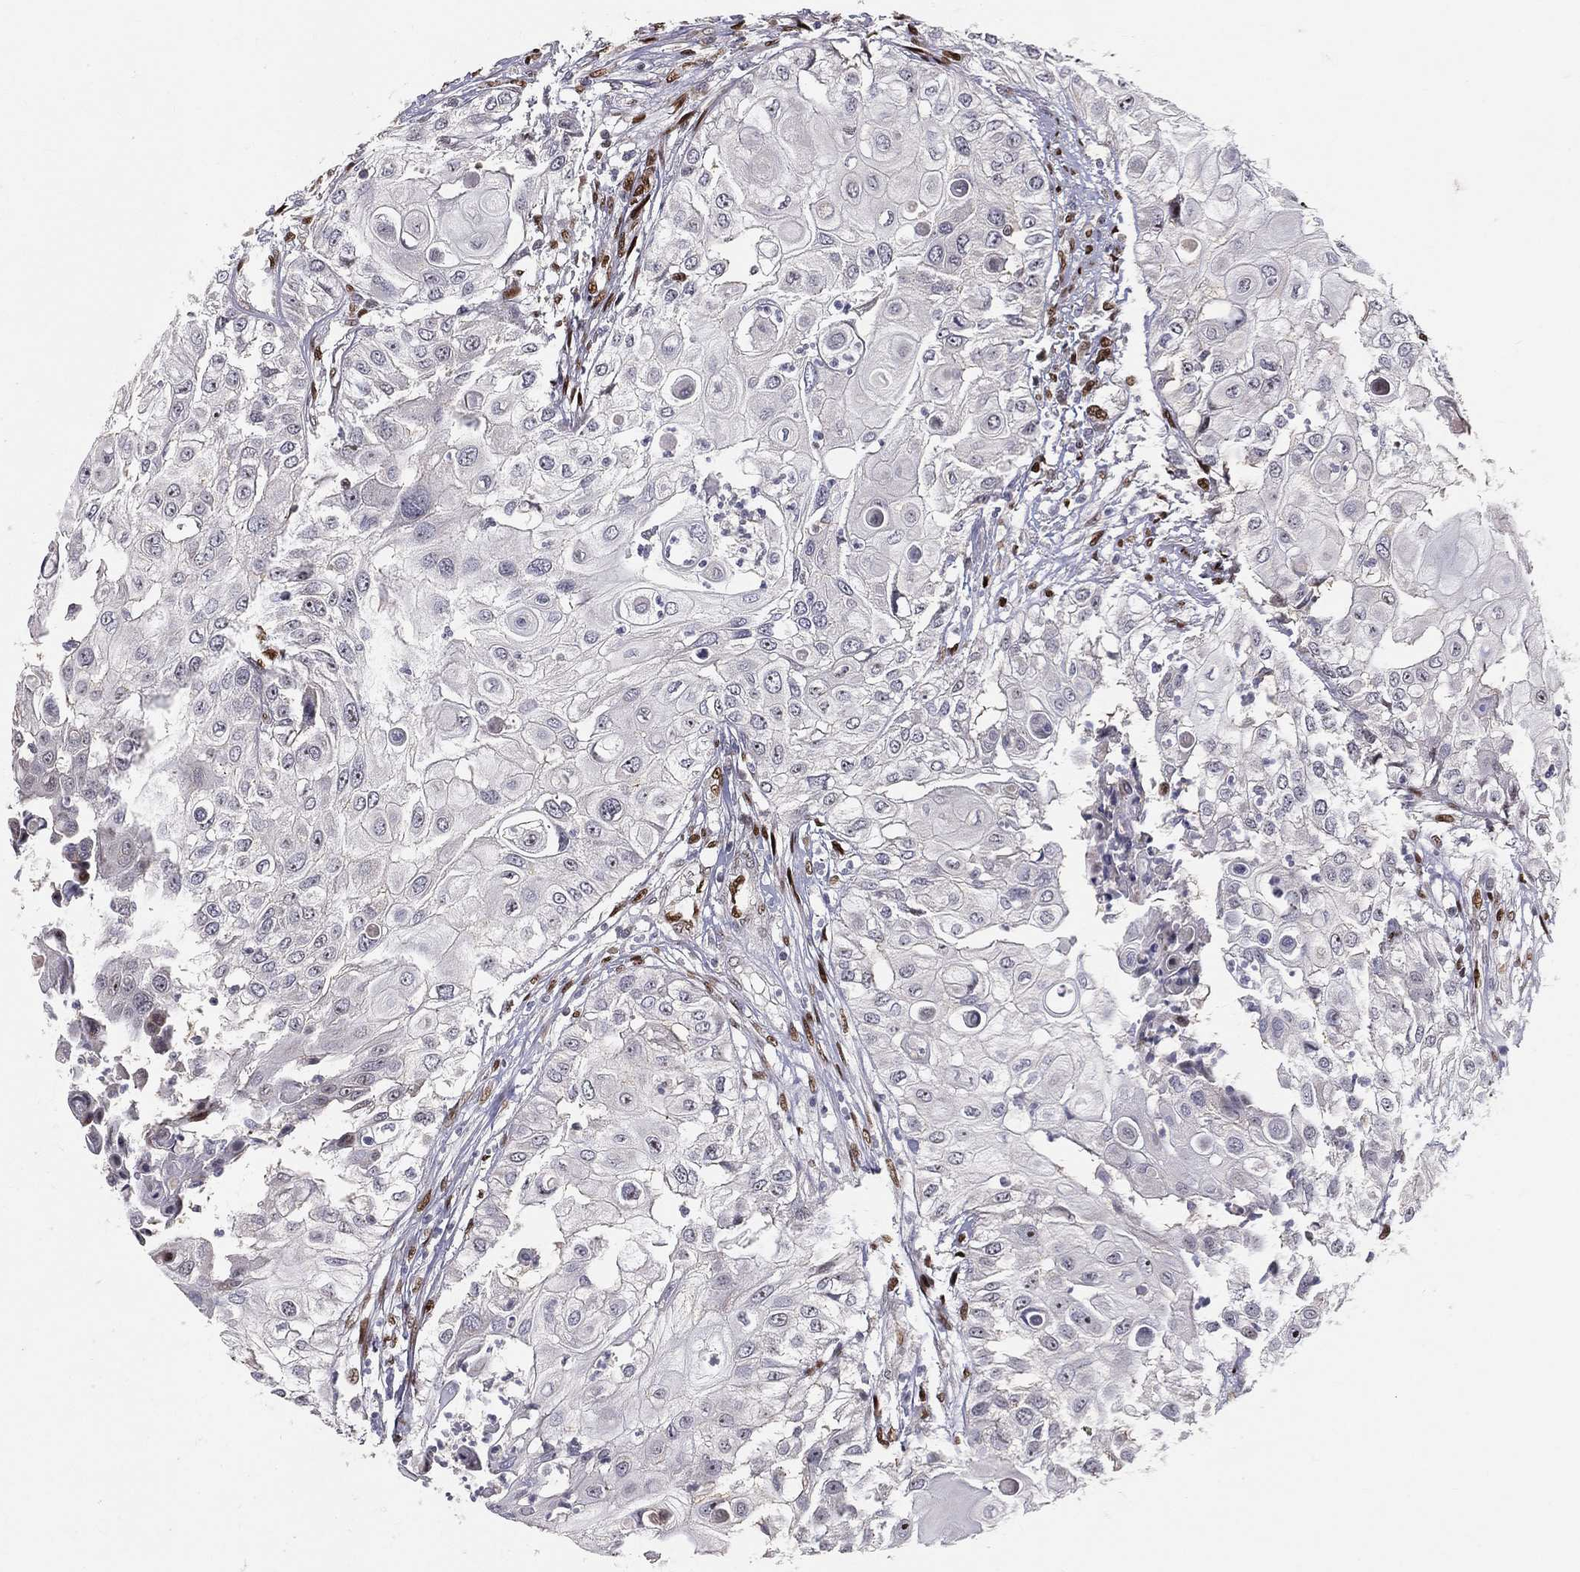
{"staining": {"intensity": "negative", "quantity": "none", "location": "none"}, "tissue": "urothelial cancer", "cell_type": "Tumor cells", "image_type": "cancer", "snomed": [{"axis": "morphology", "description": "Urothelial carcinoma, High grade"}, {"axis": "topography", "description": "Urinary bladder"}], "caption": "Tumor cells are negative for protein expression in human urothelial cancer. Nuclei are stained in blue.", "gene": "ZEB1", "patient": {"sex": "female", "age": 79}}